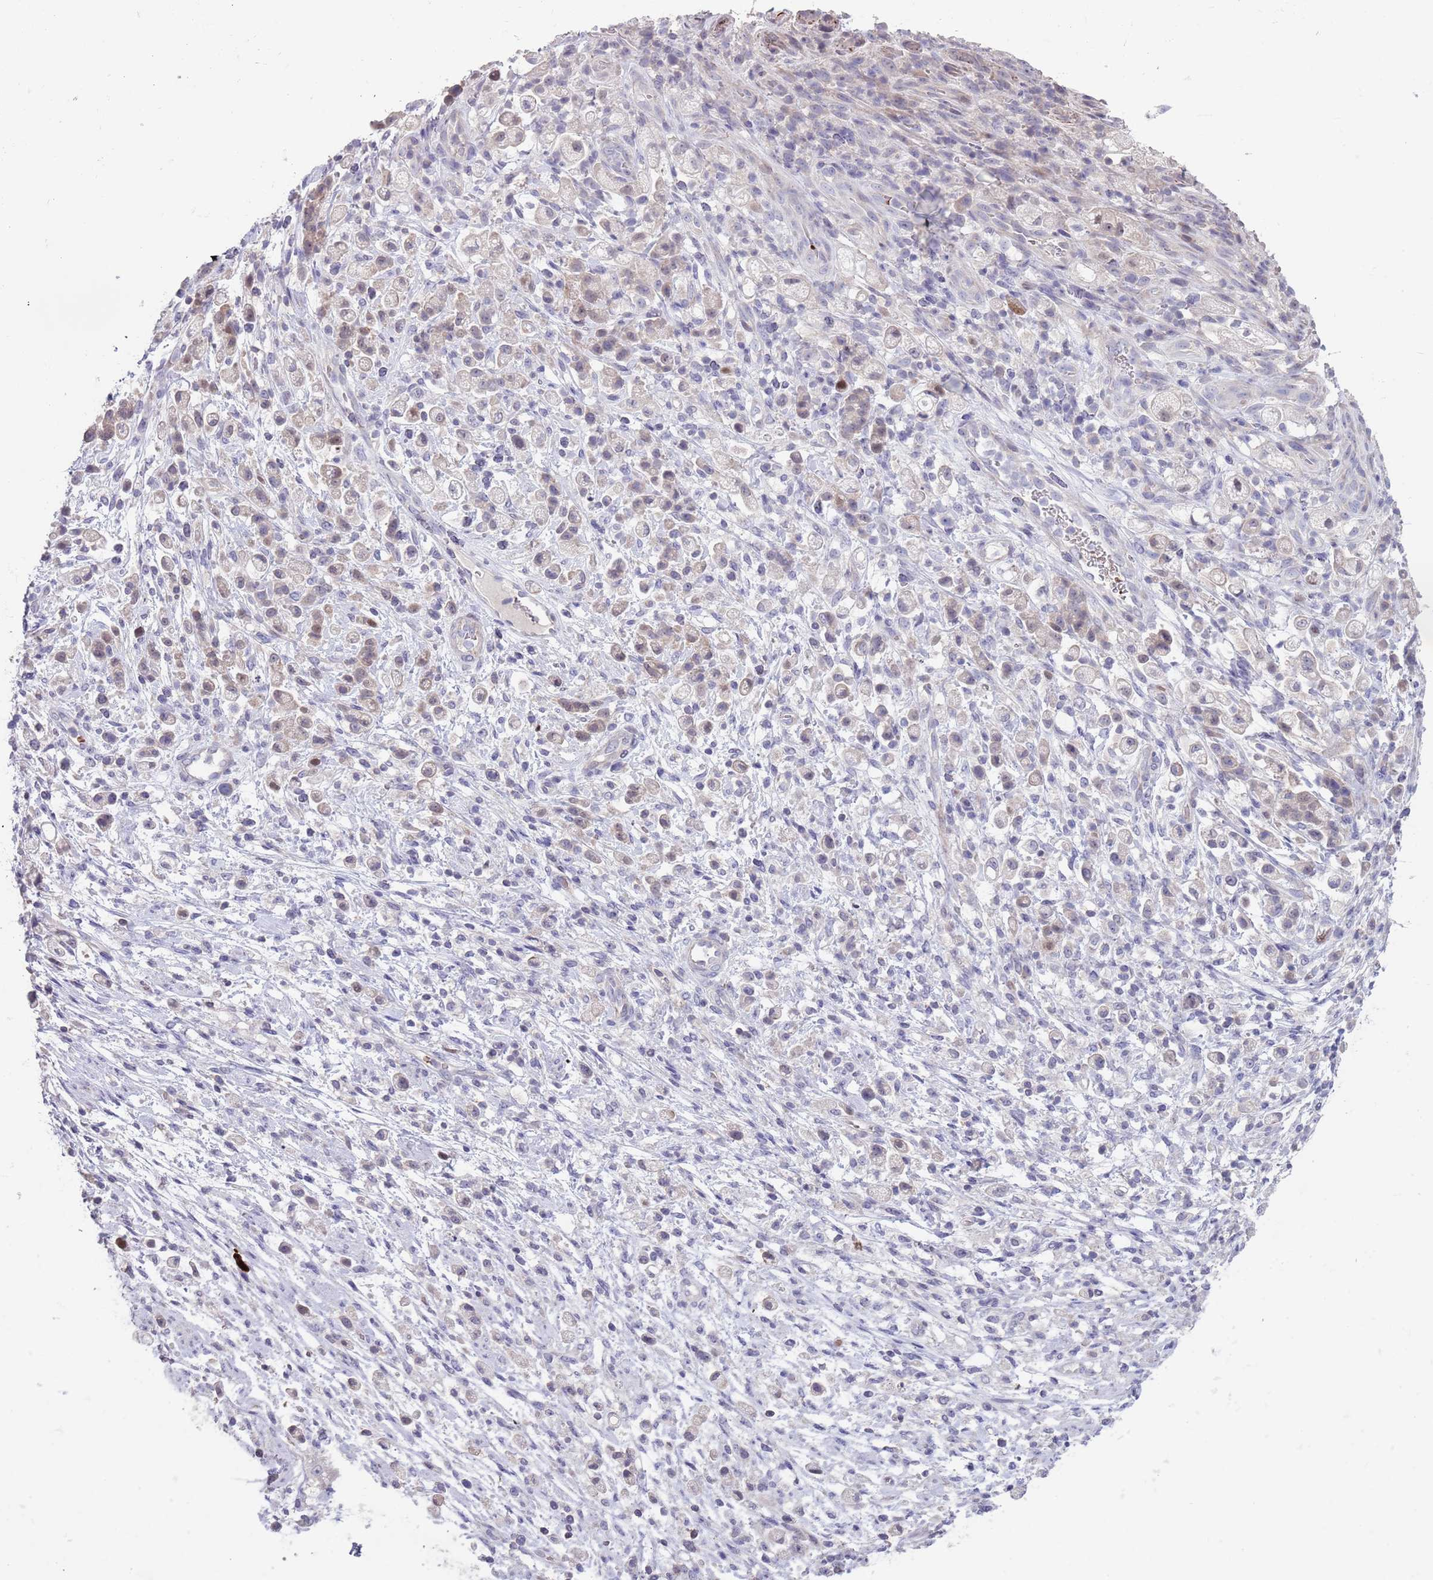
{"staining": {"intensity": "negative", "quantity": "none", "location": "none"}, "tissue": "stomach cancer", "cell_type": "Tumor cells", "image_type": "cancer", "snomed": [{"axis": "morphology", "description": "Adenocarcinoma, NOS"}, {"axis": "topography", "description": "Stomach"}], "caption": "Immunohistochemical staining of adenocarcinoma (stomach) displays no significant staining in tumor cells. (Brightfield microscopy of DAB (3,3'-diaminobenzidine) IHC at high magnification).", "gene": "ZNF14", "patient": {"sex": "female", "age": 60}}